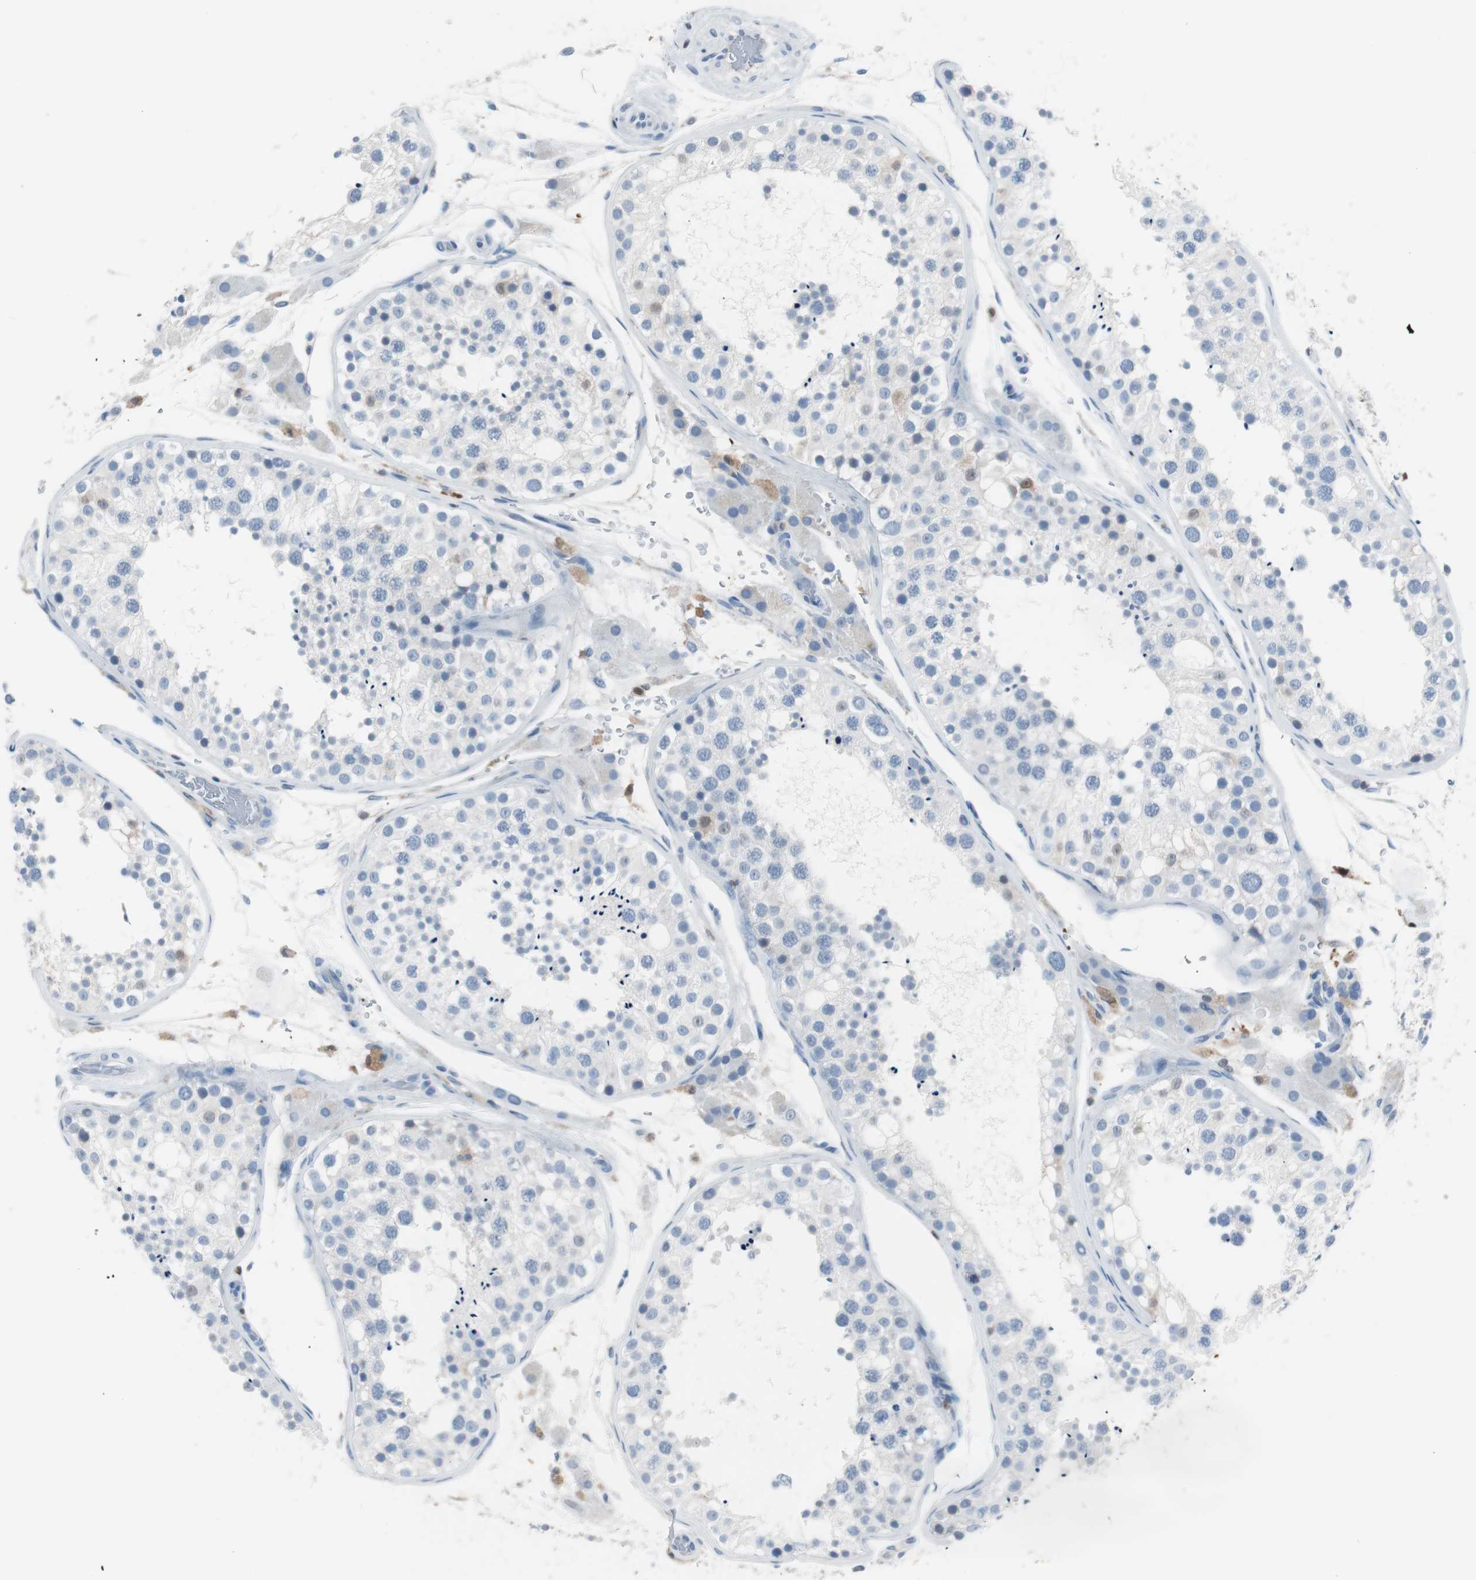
{"staining": {"intensity": "moderate", "quantity": "<25%", "location": "cytoplasmic/membranous,nuclear"}, "tissue": "testis", "cell_type": "Cells in seminiferous ducts", "image_type": "normal", "snomed": [{"axis": "morphology", "description": "Normal tissue, NOS"}, {"axis": "topography", "description": "Testis"}], "caption": "Protein staining exhibits moderate cytoplasmic/membranous,nuclear positivity in approximately <25% of cells in seminiferous ducts in normal testis. The protein is stained brown, and the nuclei are stained in blue (DAB IHC with brightfield microscopy, high magnification).", "gene": "IL18", "patient": {"sex": "male", "age": 26}}